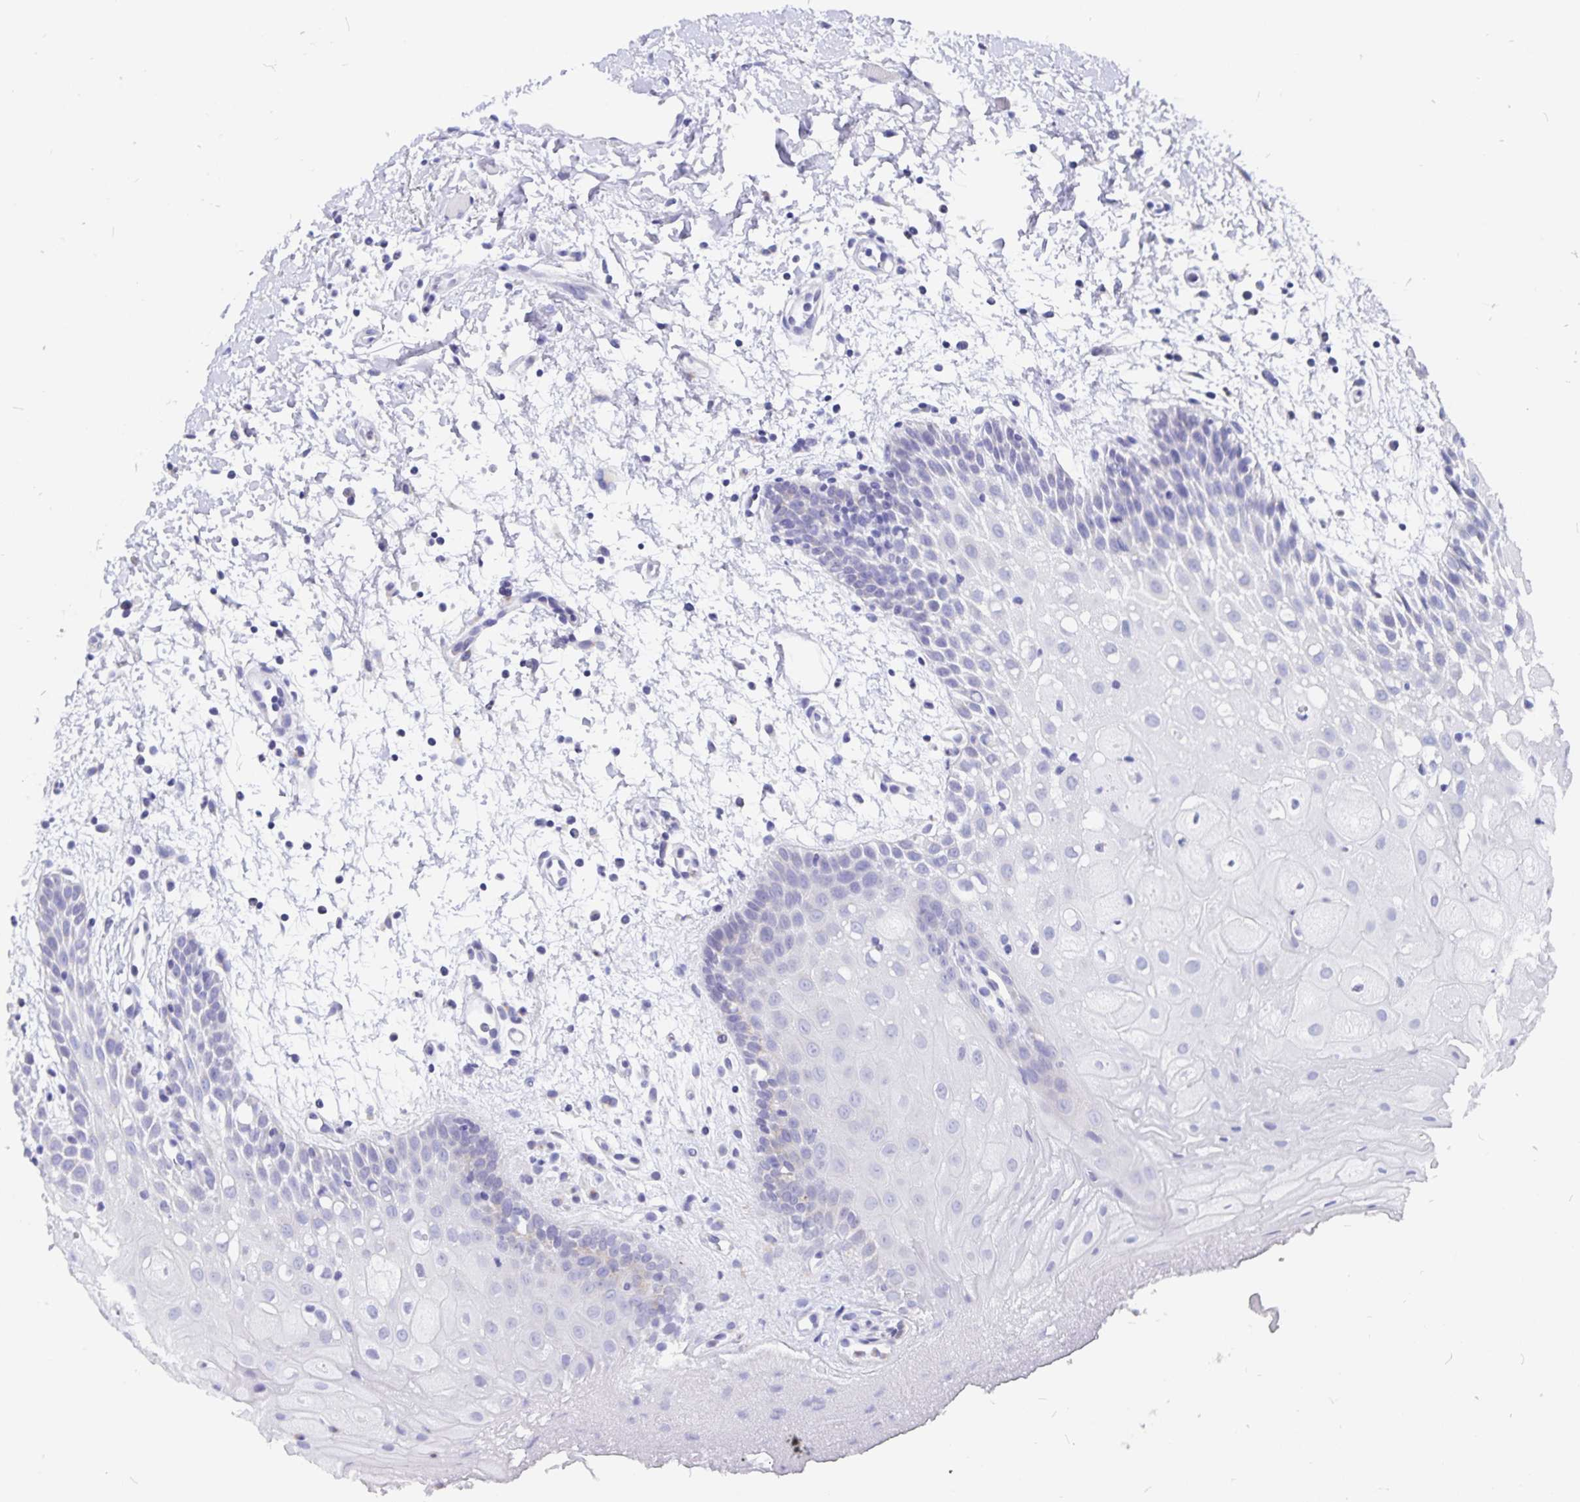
{"staining": {"intensity": "negative", "quantity": "none", "location": "none"}, "tissue": "oral mucosa", "cell_type": "Squamous epithelial cells", "image_type": "normal", "snomed": [{"axis": "morphology", "description": "Normal tissue, NOS"}, {"axis": "morphology", "description": "Squamous cell carcinoma, NOS"}, {"axis": "topography", "description": "Oral tissue"}, {"axis": "topography", "description": "Tounge, NOS"}, {"axis": "topography", "description": "Head-Neck"}], "caption": "This is an IHC micrograph of normal oral mucosa. There is no positivity in squamous epithelial cells.", "gene": "SNTN", "patient": {"sex": "male", "age": 62}}